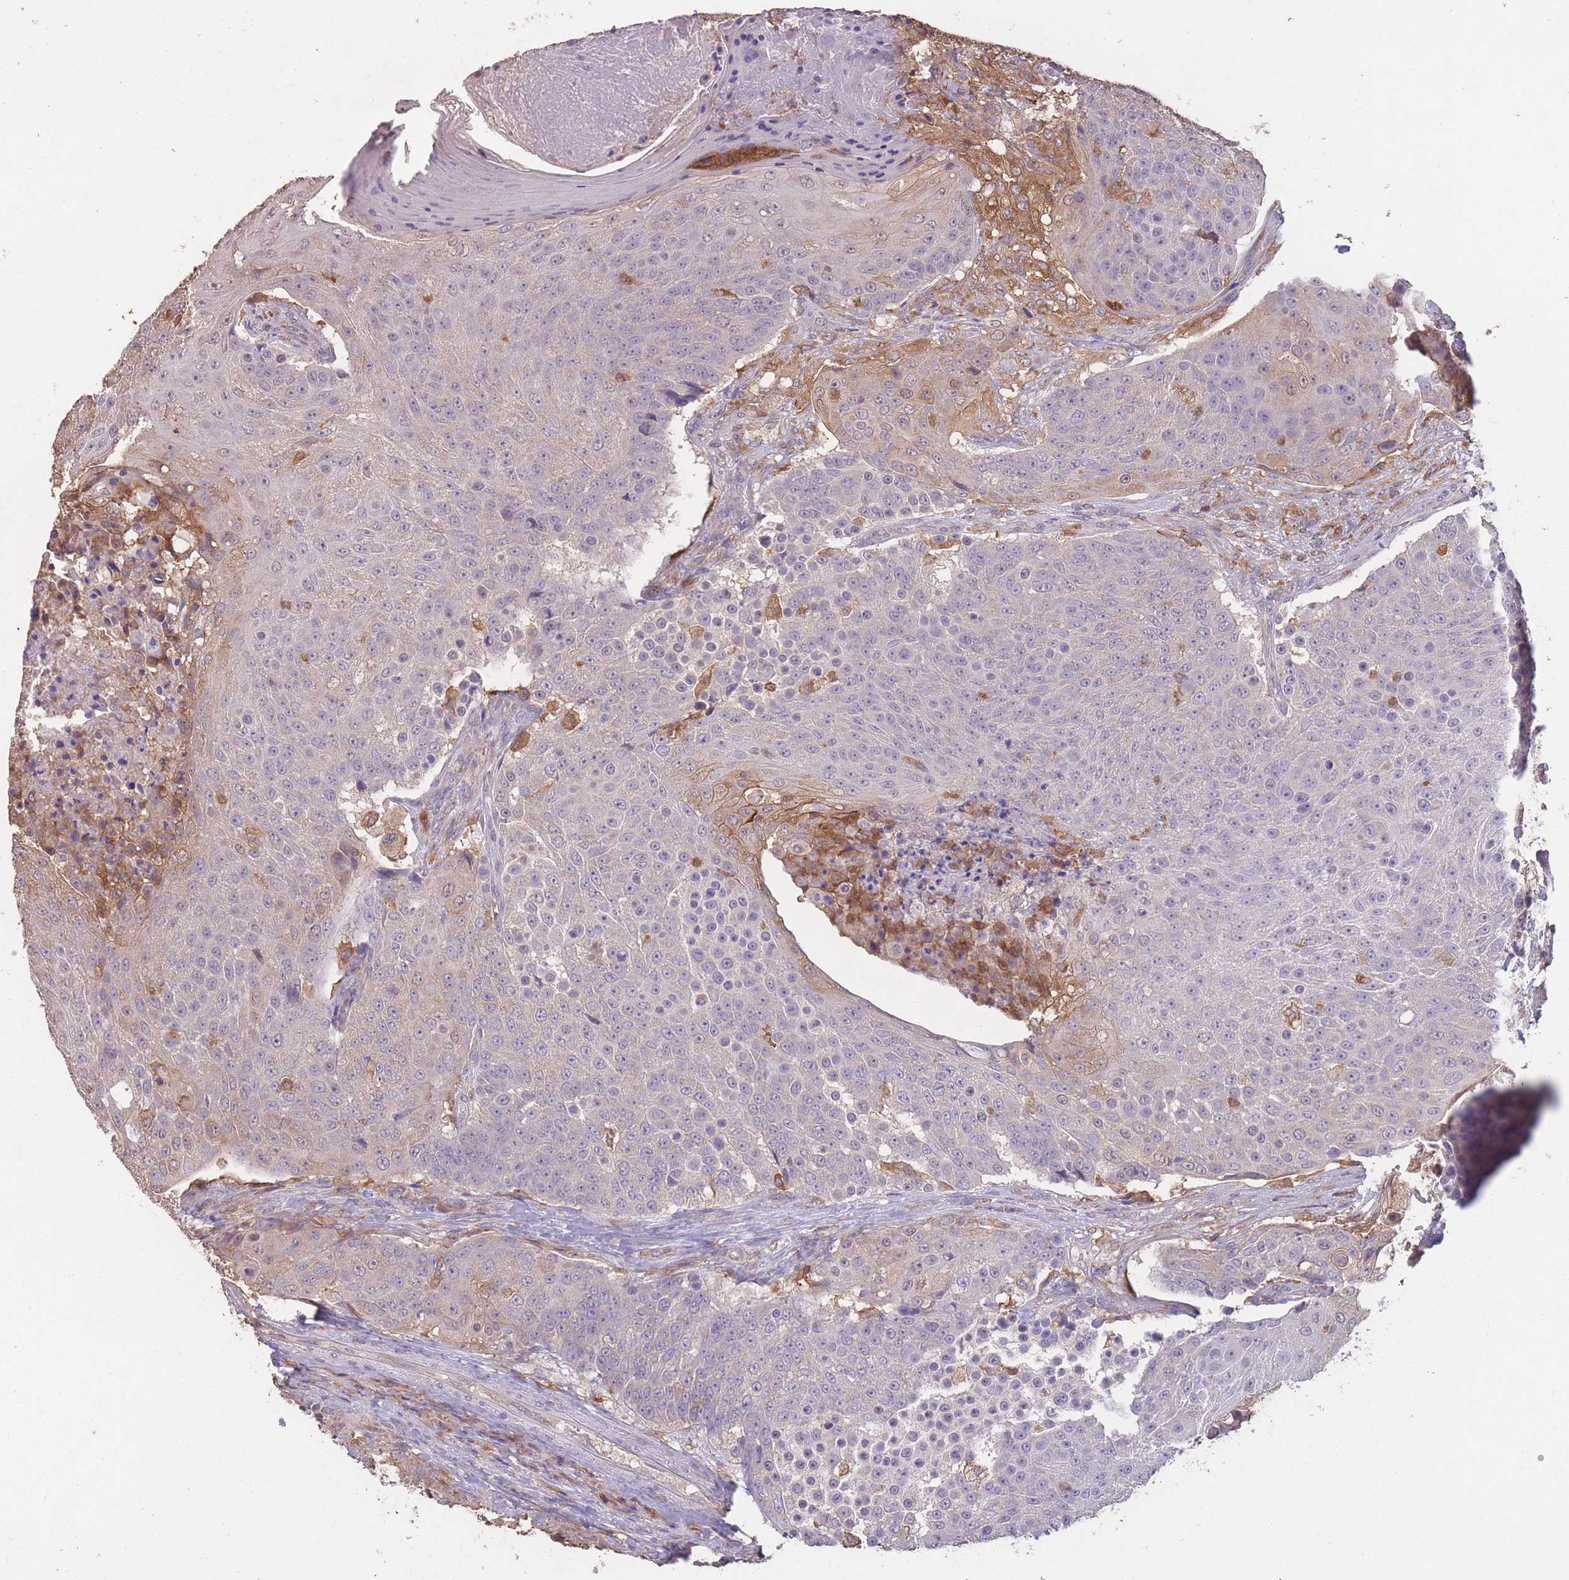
{"staining": {"intensity": "weak", "quantity": "<25%", "location": "cytoplasmic/membranous"}, "tissue": "urothelial cancer", "cell_type": "Tumor cells", "image_type": "cancer", "snomed": [{"axis": "morphology", "description": "Urothelial carcinoma, High grade"}, {"axis": "topography", "description": "Urinary bladder"}], "caption": "This is an immunohistochemistry (IHC) photomicrograph of urothelial carcinoma (high-grade). There is no staining in tumor cells.", "gene": "GMIP", "patient": {"sex": "female", "age": 63}}